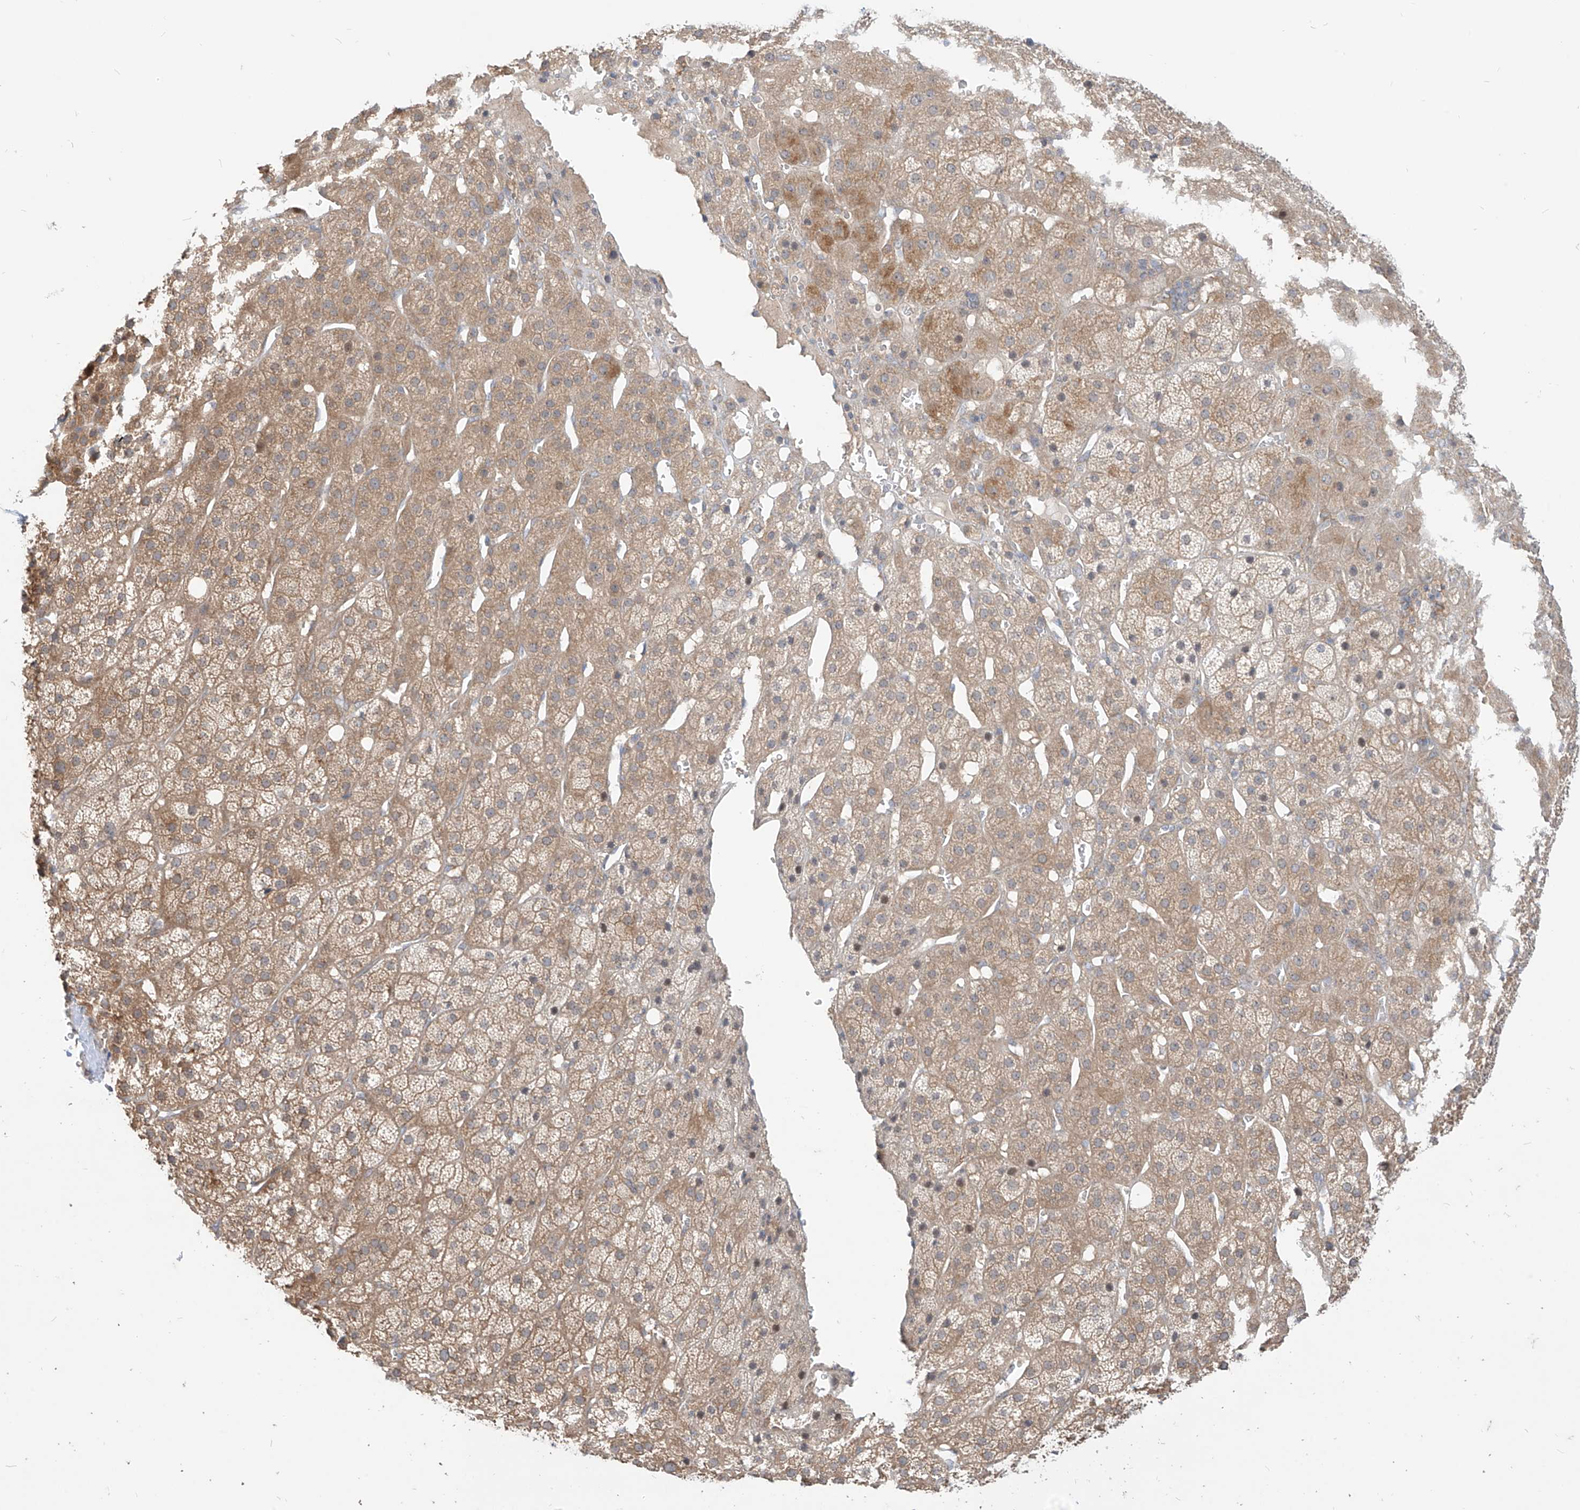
{"staining": {"intensity": "moderate", "quantity": "25%-75%", "location": "cytoplasmic/membranous"}, "tissue": "adrenal gland", "cell_type": "Glandular cells", "image_type": "normal", "snomed": [{"axis": "morphology", "description": "Normal tissue, NOS"}, {"axis": "topography", "description": "Adrenal gland"}], "caption": "IHC (DAB (3,3'-diaminobenzidine)) staining of benign human adrenal gland displays moderate cytoplasmic/membranous protein expression in about 25%-75% of glandular cells.", "gene": "MTUS2", "patient": {"sex": "female", "age": 57}}